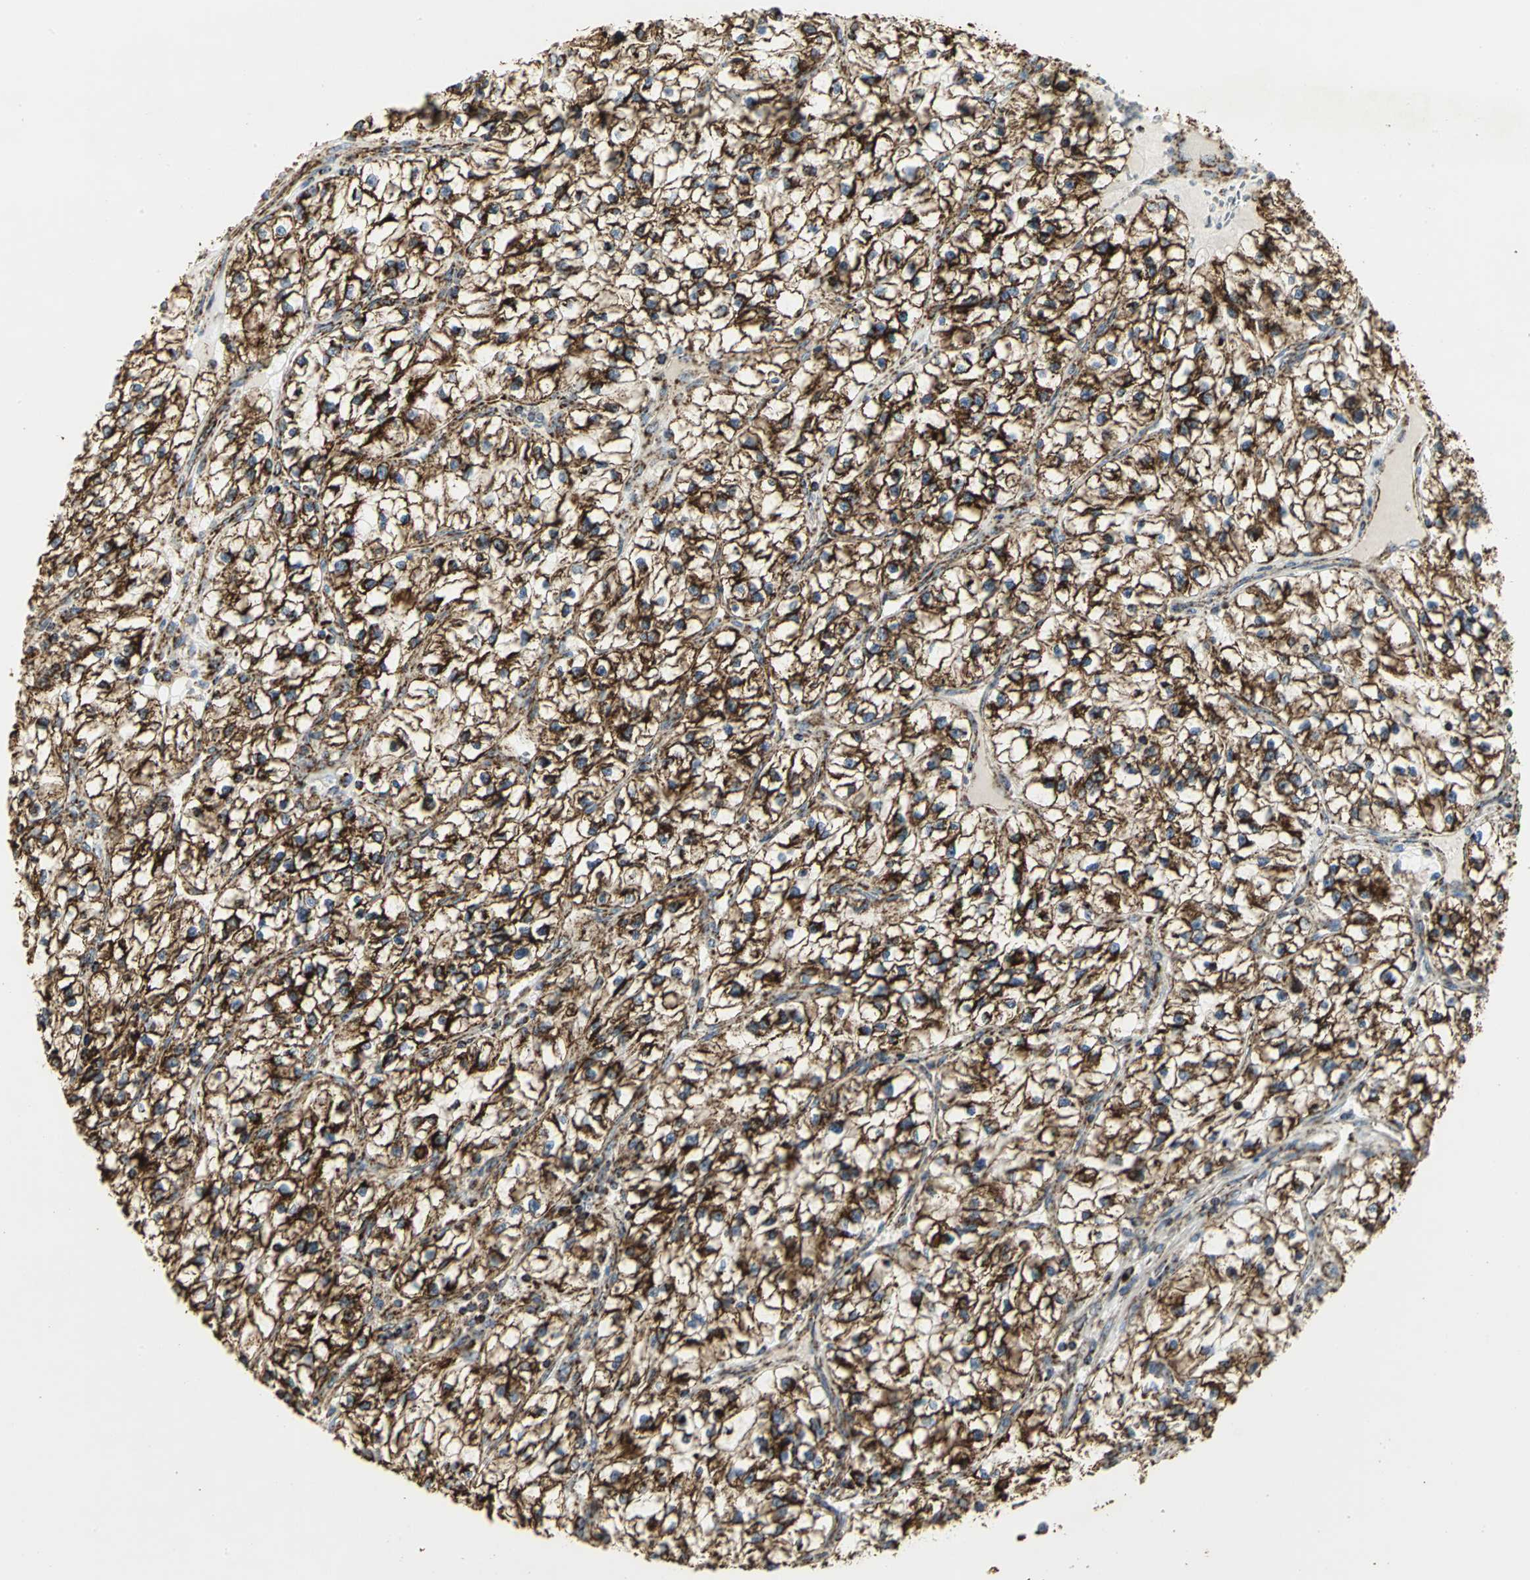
{"staining": {"intensity": "strong", "quantity": ">75%", "location": "cytoplasmic/membranous"}, "tissue": "renal cancer", "cell_type": "Tumor cells", "image_type": "cancer", "snomed": [{"axis": "morphology", "description": "Adenocarcinoma, NOS"}, {"axis": "topography", "description": "Kidney"}], "caption": "Human renal adenocarcinoma stained for a protein (brown) reveals strong cytoplasmic/membranous positive staining in approximately >75% of tumor cells.", "gene": "VDAC1", "patient": {"sex": "female", "age": 57}}